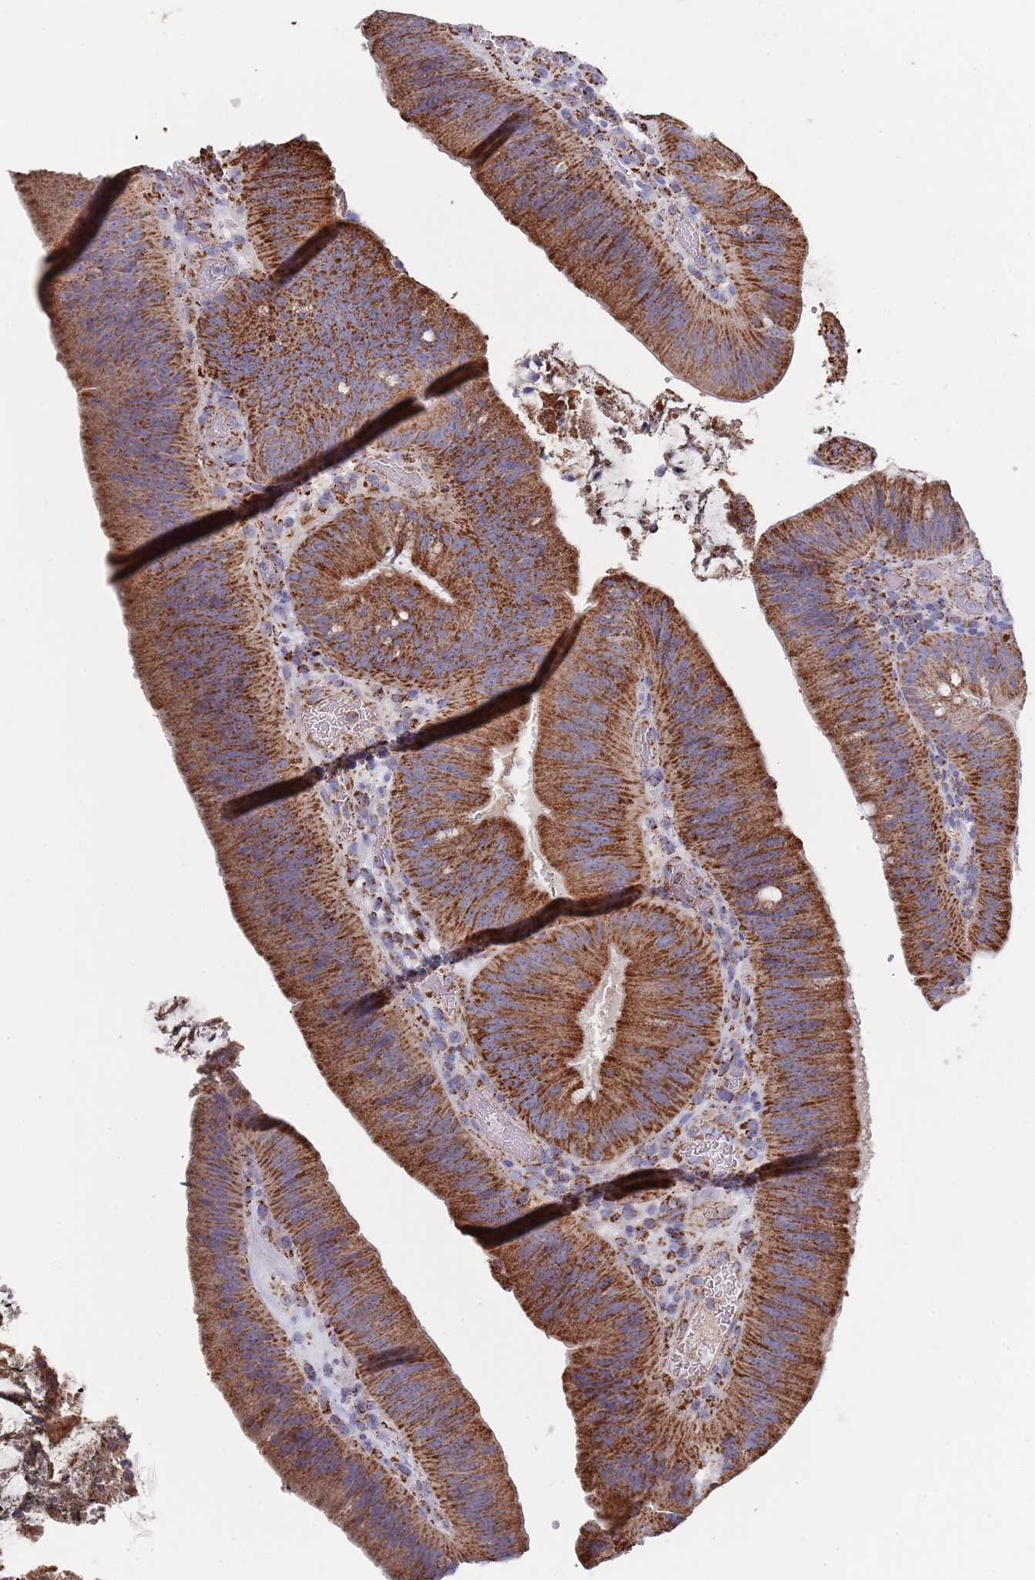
{"staining": {"intensity": "strong", "quantity": ">75%", "location": "cytoplasmic/membranous"}, "tissue": "colorectal cancer", "cell_type": "Tumor cells", "image_type": "cancer", "snomed": [{"axis": "morphology", "description": "Adenocarcinoma, NOS"}, {"axis": "topography", "description": "Colon"}], "caption": "Protein positivity by immunohistochemistry (IHC) exhibits strong cytoplasmic/membranous expression in approximately >75% of tumor cells in colorectal cancer (adenocarcinoma).", "gene": "PGP", "patient": {"sex": "female", "age": 43}}